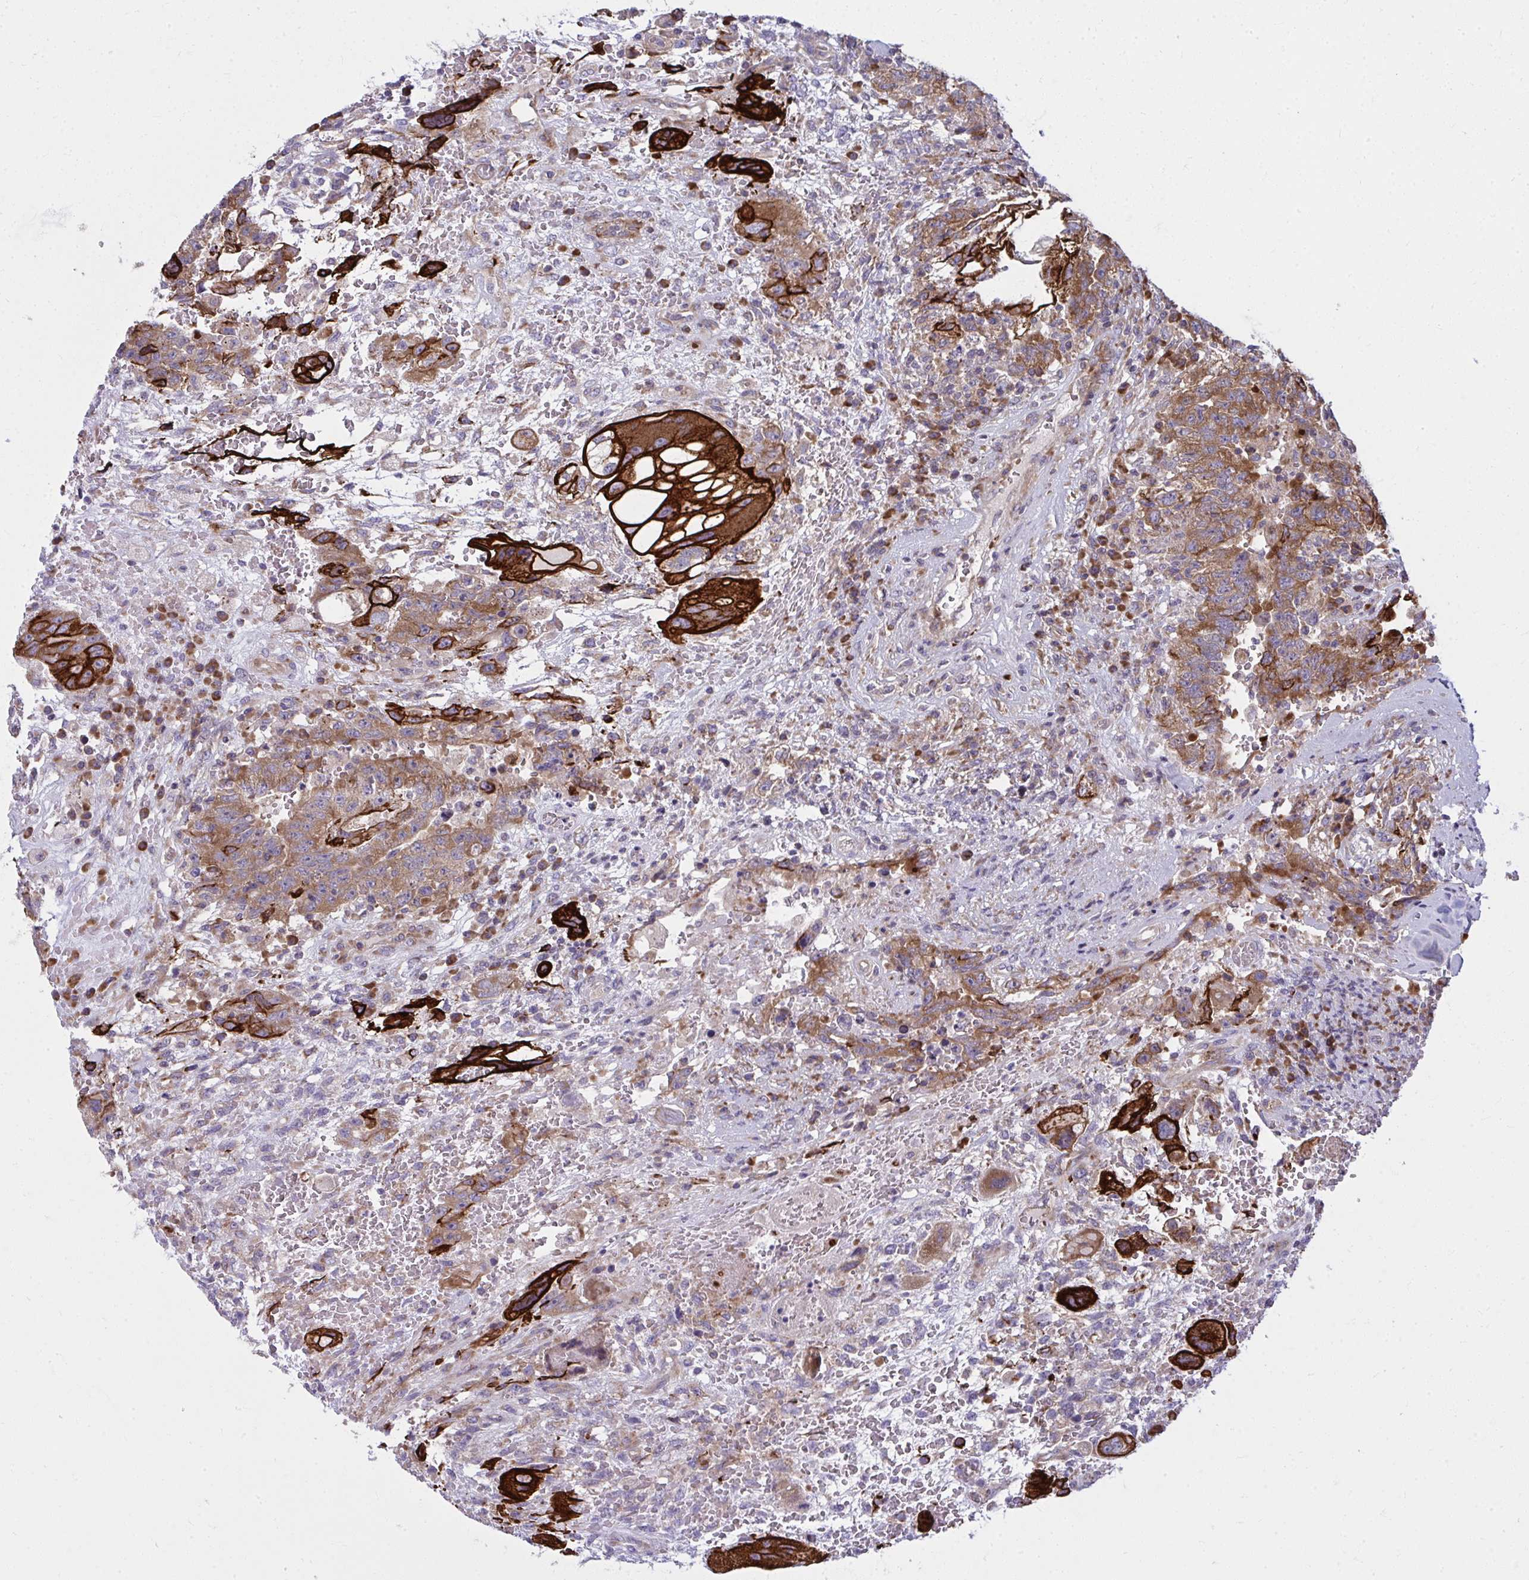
{"staining": {"intensity": "strong", "quantity": ">75%", "location": "cytoplasmic/membranous"}, "tissue": "testis cancer", "cell_type": "Tumor cells", "image_type": "cancer", "snomed": [{"axis": "morphology", "description": "Carcinoma, Embryonal, NOS"}, {"axis": "topography", "description": "Testis"}], "caption": "Embryonal carcinoma (testis) tissue displays strong cytoplasmic/membranous expression in about >75% of tumor cells, visualized by immunohistochemistry. (DAB (3,3'-diaminobenzidine) = brown stain, brightfield microscopy at high magnification).", "gene": "GFPT2", "patient": {"sex": "male", "age": 26}}